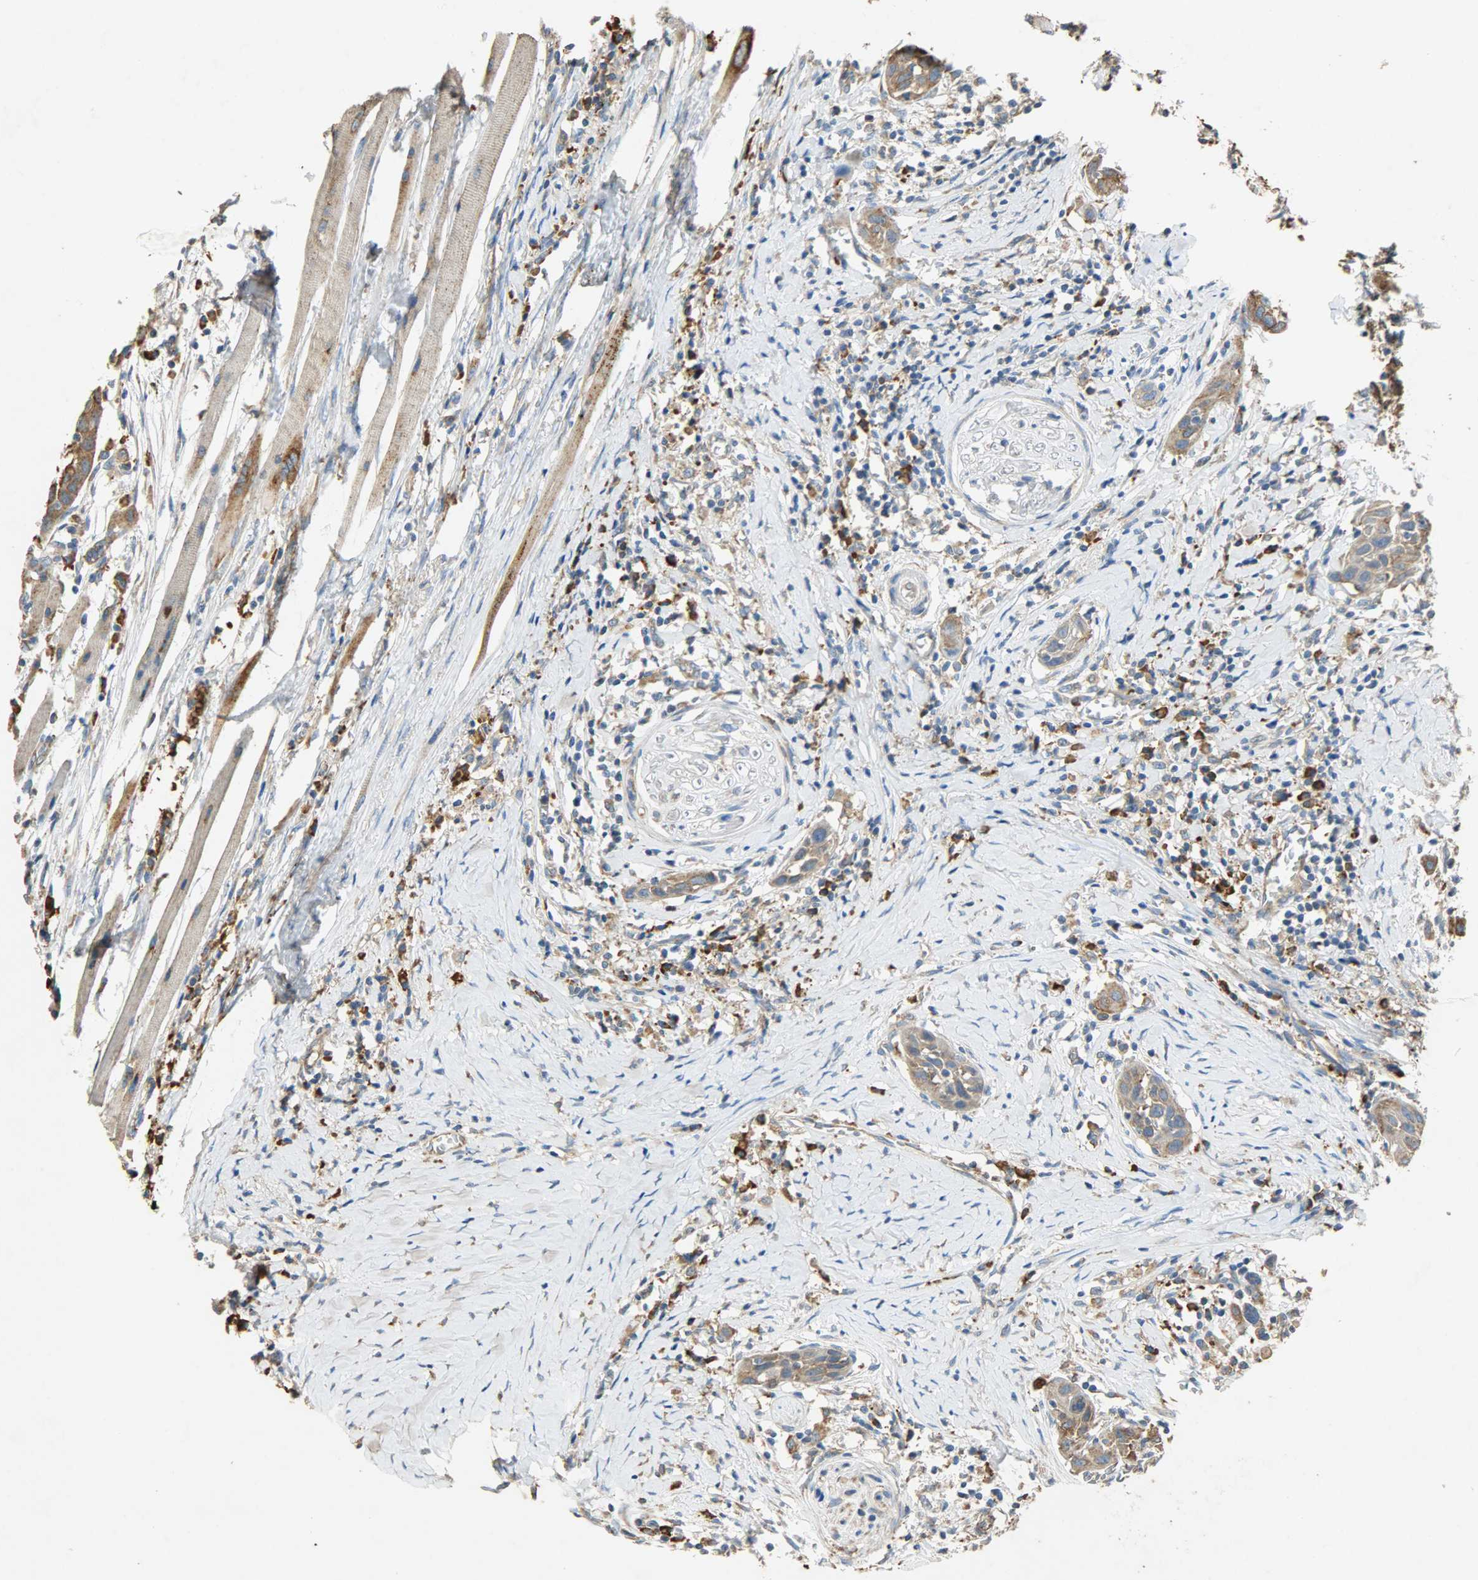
{"staining": {"intensity": "moderate", "quantity": ">75%", "location": "cytoplasmic/membranous"}, "tissue": "head and neck cancer", "cell_type": "Tumor cells", "image_type": "cancer", "snomed": [{"axis": "morphology", "description": "Normal tissue, NOS"}, {"axis": "morphology", "description": "Squamous cell carcinoma, NOS"}, {"axis": "topography", "description": "Oral tissue"}, {"axis": "topography", "description": "Head-Neck"}], "caption": "Immunohistochemical staining of human head and neck squamous cell carcinoma shows medium levels of moderate cytoplasmic/membranous expression in about >75% of tumor cells.", "gene": "HSPA5", "patient": {"sex": "female", "age": 50}}